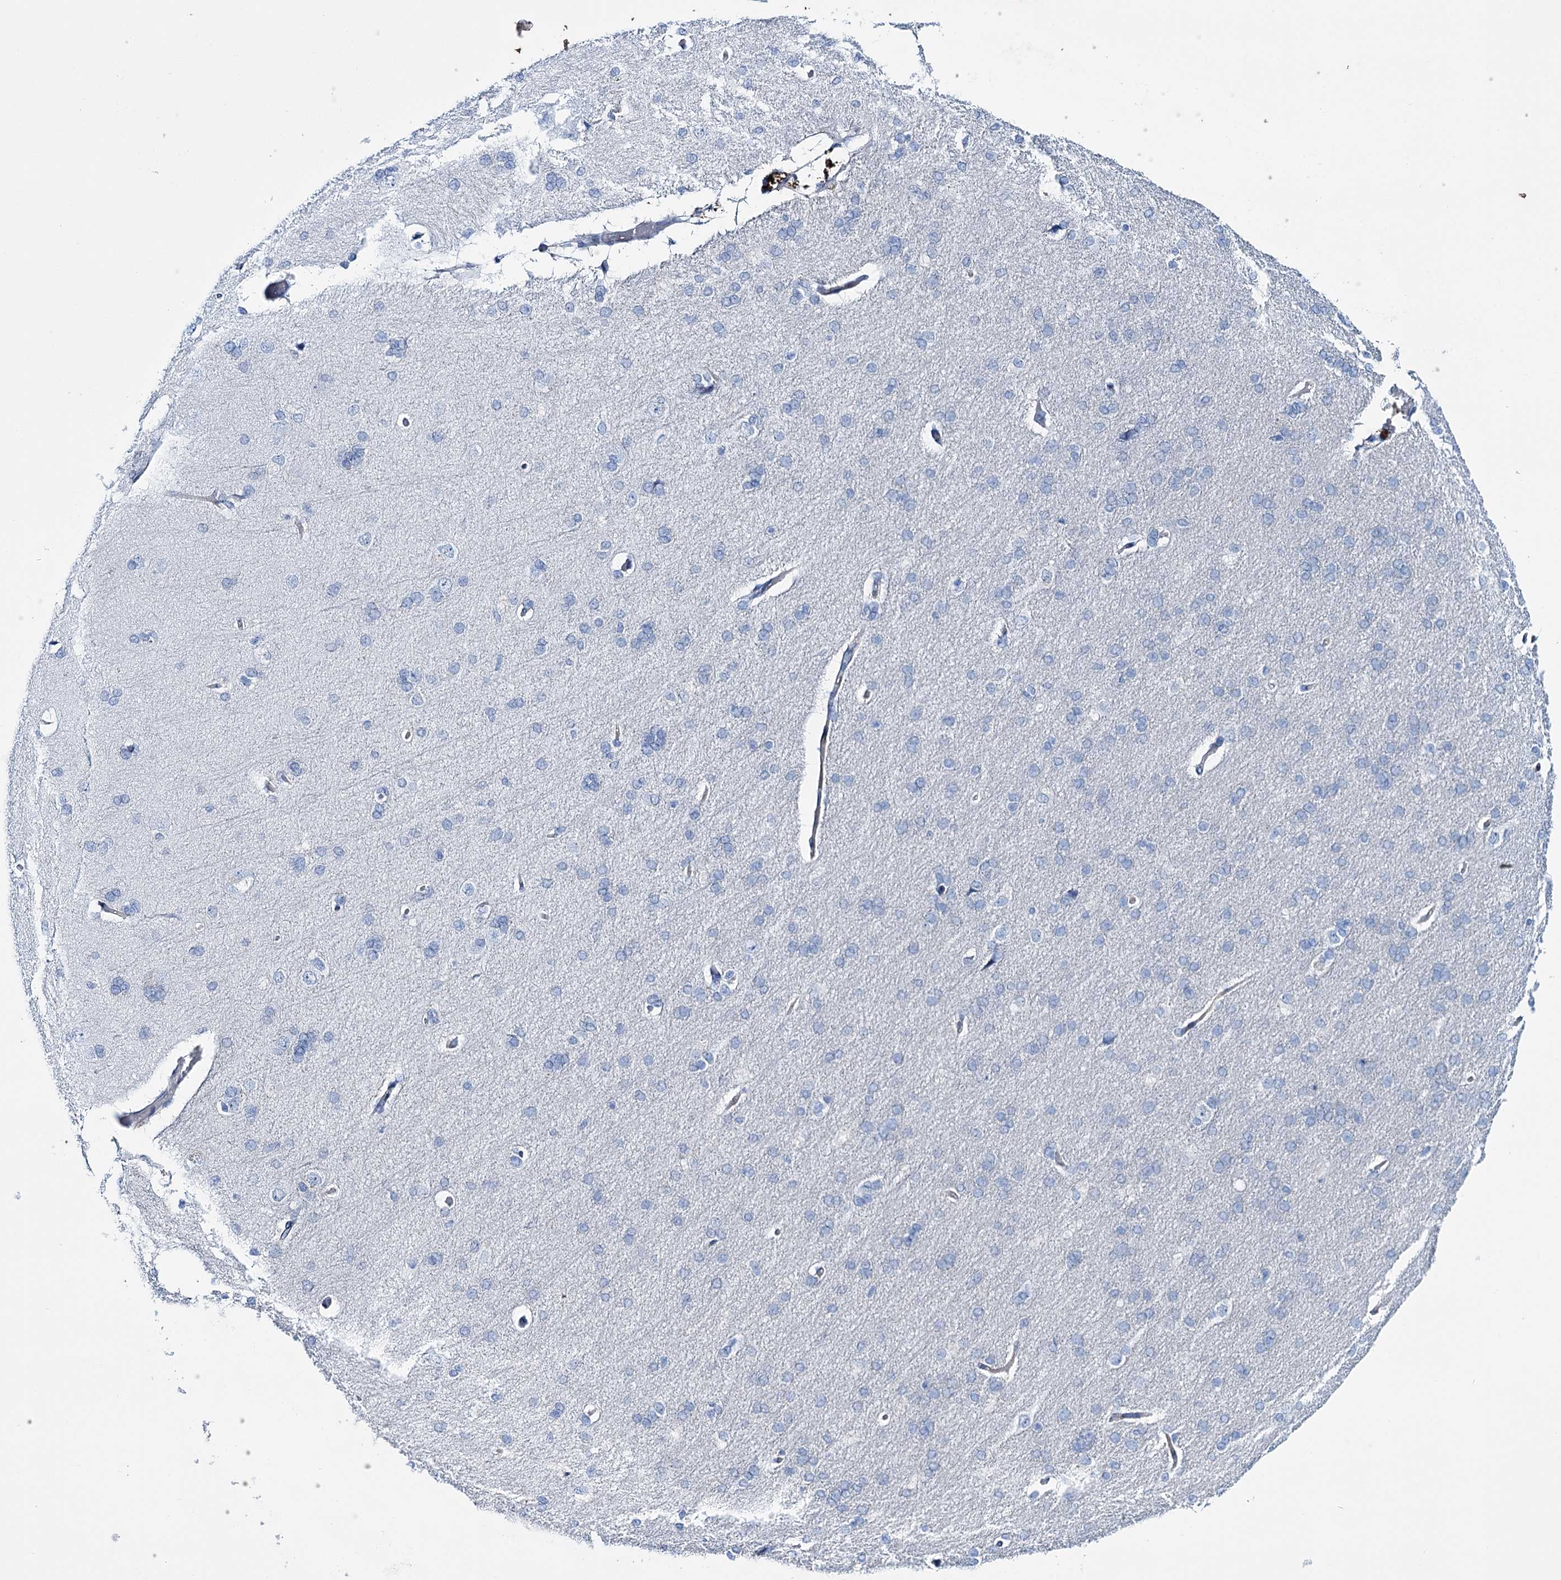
{"staining": {"intensity": "negative", "quantity": "none", "location": "none"}, "tissue": "cerebral cortex", "cell_type": "Endothelial cells", "image_type": "normal", "snomed": [{"axis": "morphology", "description": "Normal tissue, NOS"}, {"axis": "topography", "description": "Cerebral cortex"}], "caption": "This photomicrograph is of benign cerebral cortex stained with immunohistochemistry to label a protein in brown with the nuclei are counter-stained blue. There is no staining in endothelial cells.", "gene": "FAAP20", "patient": {"sex": "male", "age": 62}}